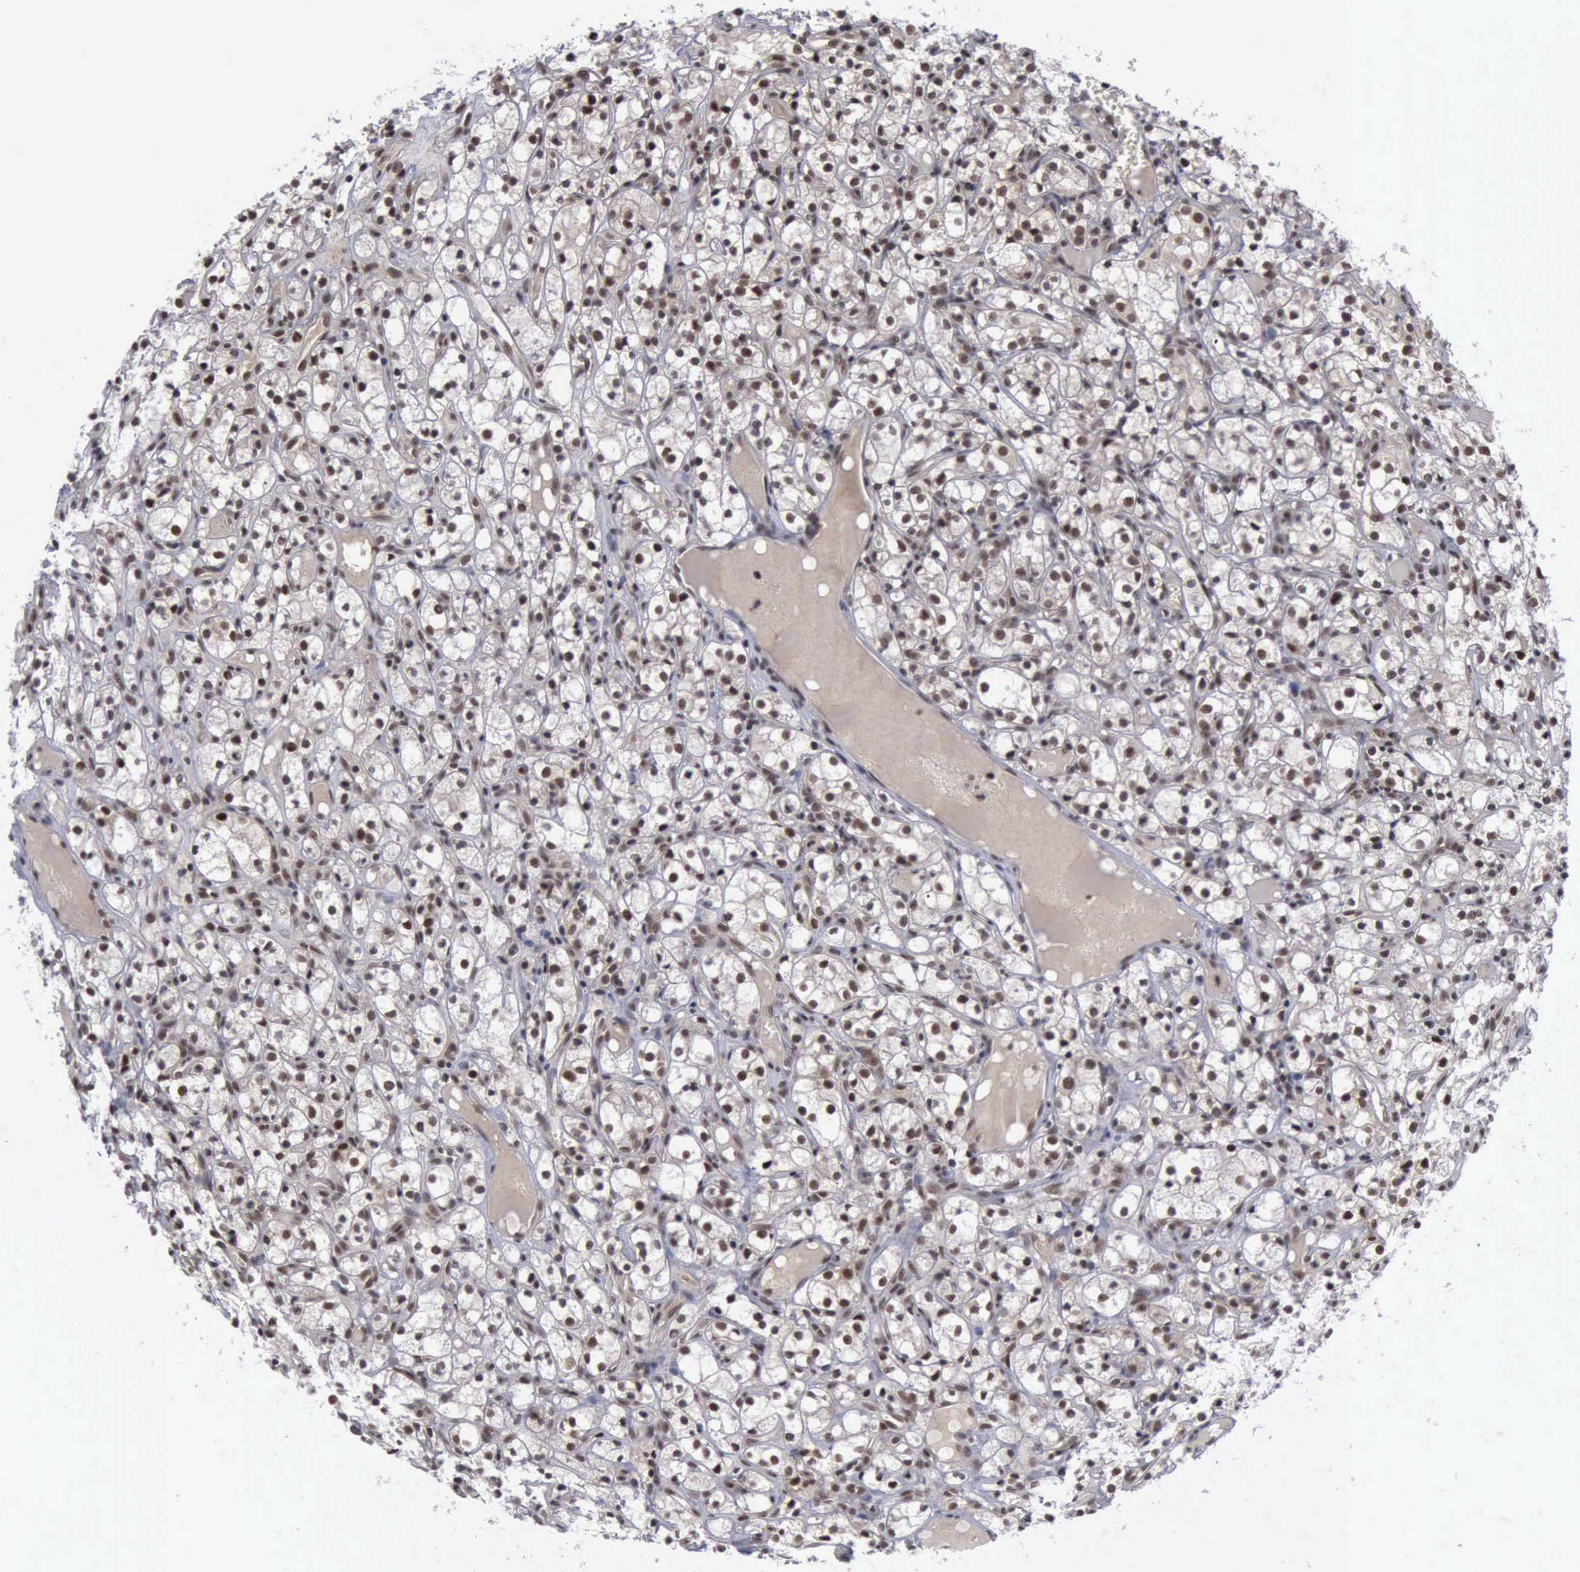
{"staining": {"intensity": "moderate", "quantity": ">75%", "location": "nuclear"}, "tissue": "renal cancer", "cell_type": "Tumor cells", "image_type": "cancer", "snomed": [{"axis": "morphology", "description": "Adenocarcinoma, NOS"}, {"axis": "topography", "description": "Kidney"}], "caption": "Renal cancer stained with DAB (3,3'-diaminobenzidine) IHC displays medium levels of moderate nuclear expression in about >75% of tumor cells.", "gene": "ATM", "patient": {"sex": "male", "age": 61}}